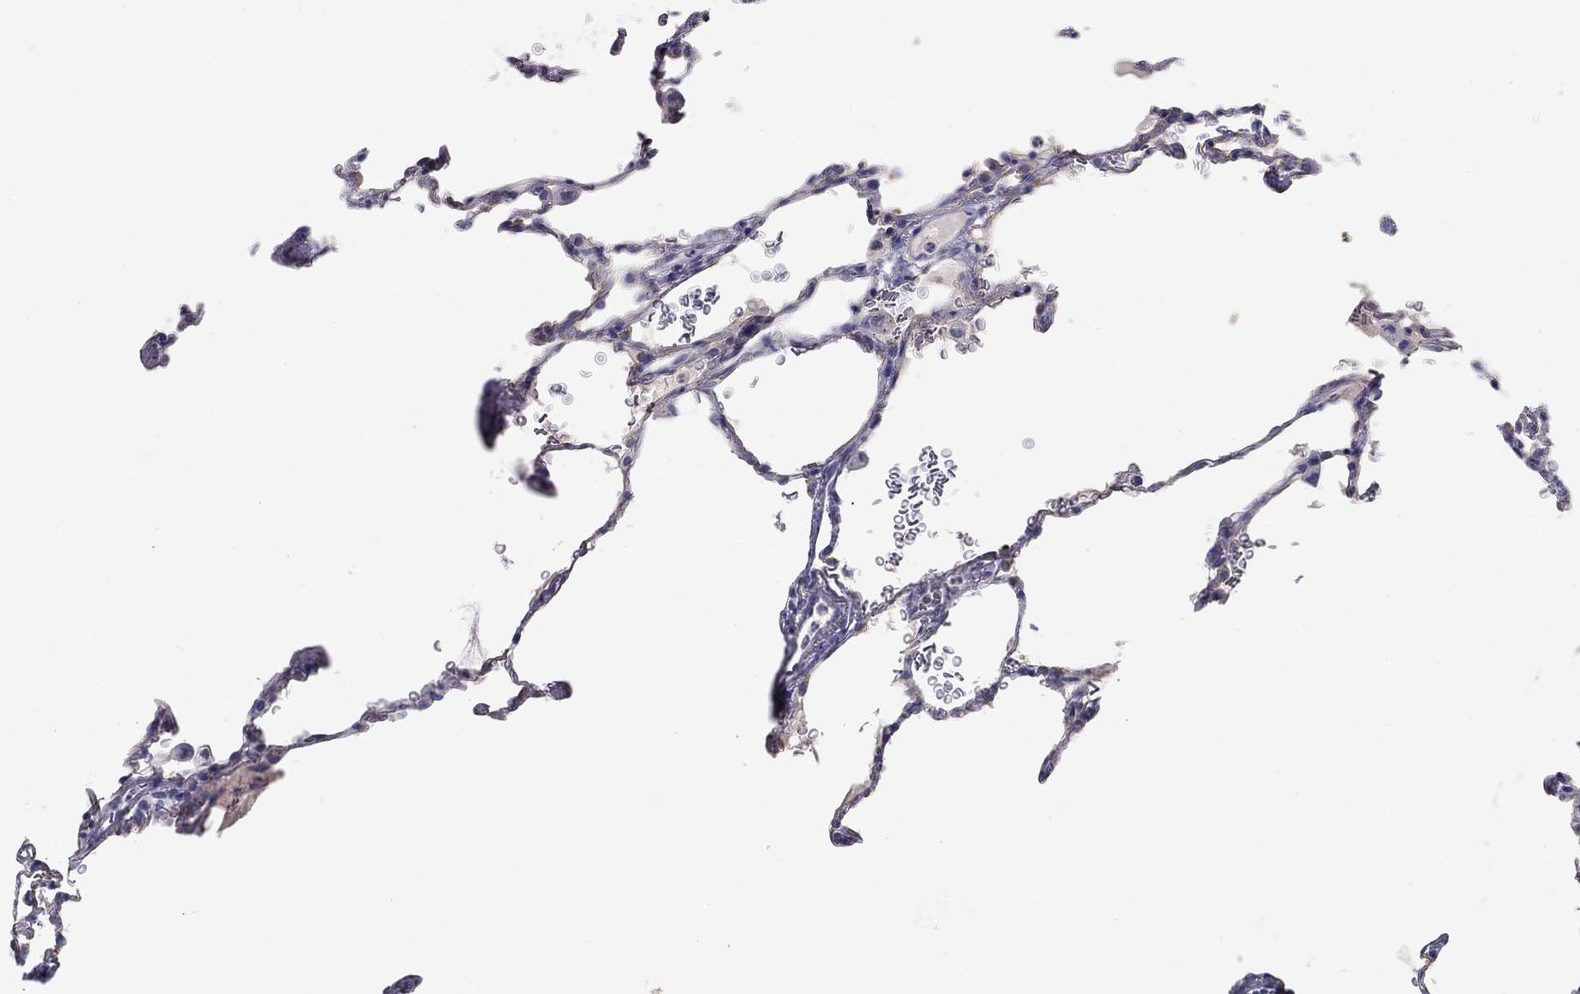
{"staining": {"intensity": "negative", "quantity": "none", "location": "none"}, "tissue": "lung", "cell_type": "Alveolar cells", "image_type": "normal", "snomed": [{"axis": "morphology", "description": "Normal tissue, NOS"}, {"axis": "morphology", "description": "Adenocarcinoma, metastatic, NOS"}, {"axis": "topography", "description": "Lung"}], "caption": "This is a image of IHC staining of normal lung, which shows no positivity in alveolar cells. (Immunohistochemistry, brightfield microscopy, high magnification).", "gene": "KRT75", "patient": {"sex": "male", "age": 45}}